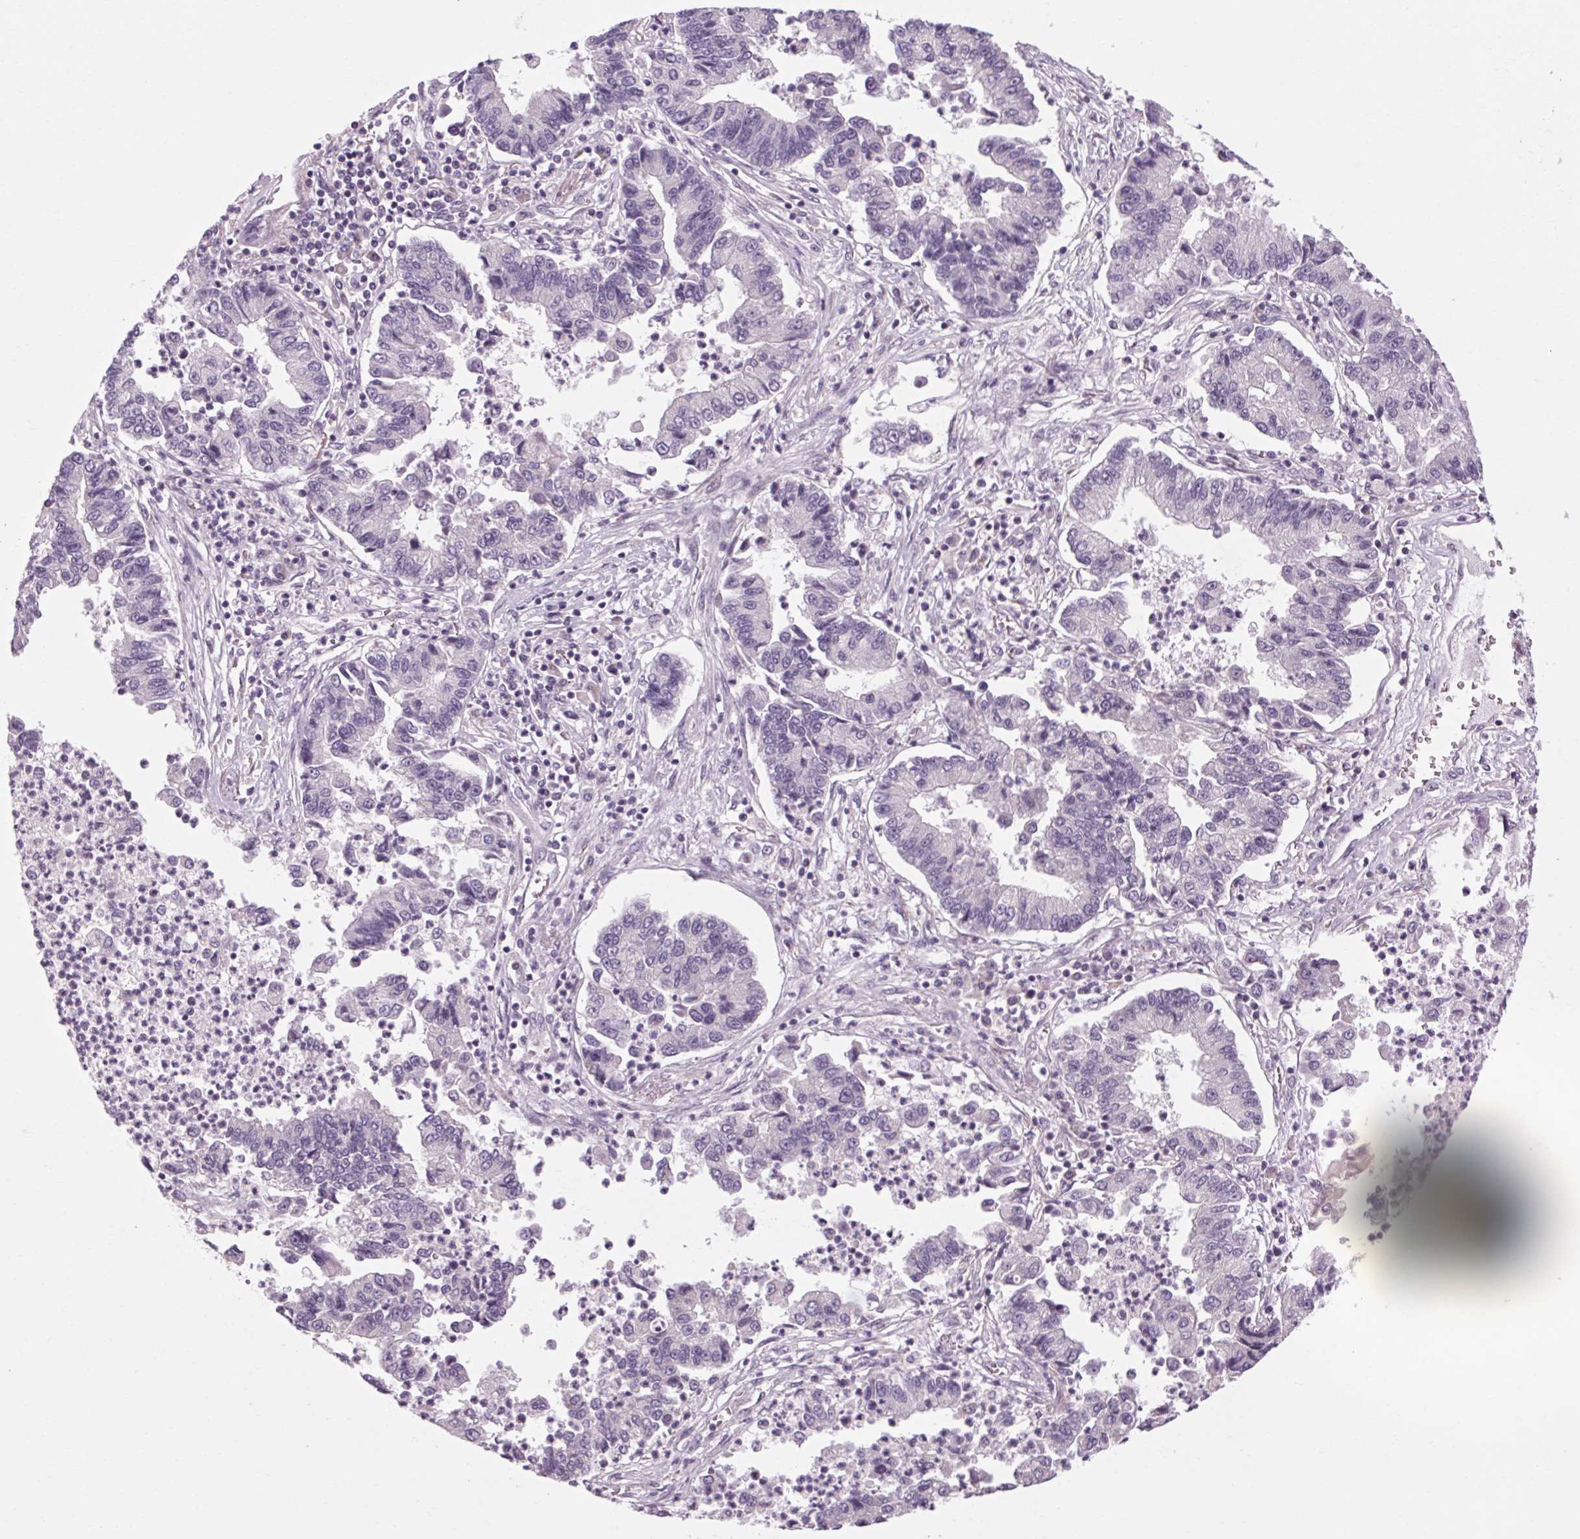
{"staining": {"intensity": "negative", "quantity": "none", "location": "none"}, "tissue": "lung cancer", "cell_type": "Tumor cells", "image_type": "cancer", "snomed": [{"axis": "morphology", "description": "Adenocarcinoma, NOS"}, {"axis": "topography", "description": "Lung"}], "caption": "Lung adenocarcinoma was stained to show a protein in brown. There is no significant positivity in tumor cells.", "gene": "KLHL40", "patient": {"sex": "female", "age": 57}}